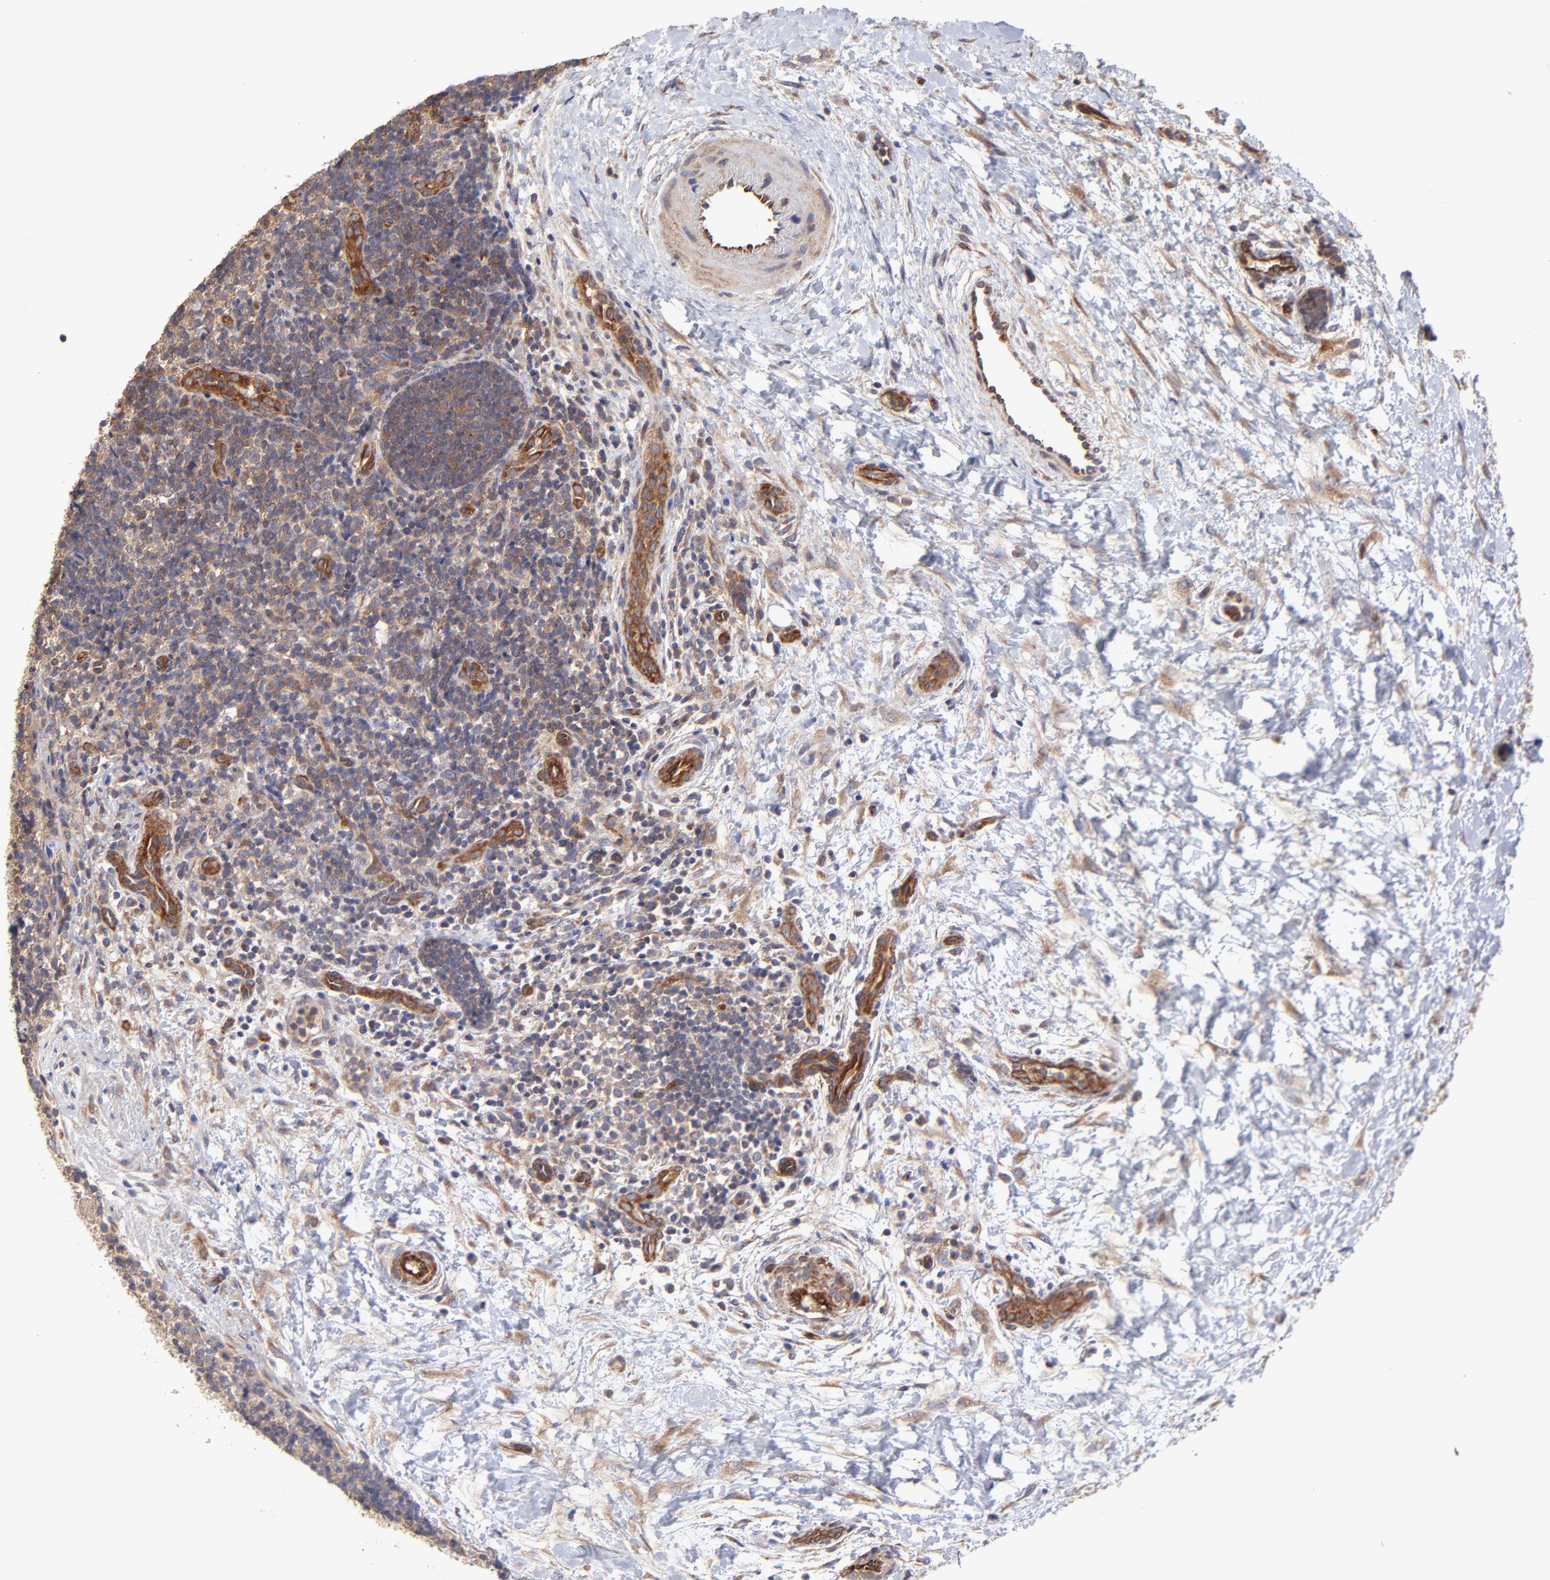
{"staining": {"intensity": "moderate", "quantity": "25%-75%", "location": "cytoplasmic/membranous"}, "tissue": "lymphoma", "cell_type": "Tumor cells", "image_type": "cancer", "snomed": [{"axis": "morphology", "description": "Malignant lymphoma, non-Hodgkin's type, Low grade"}, {"axis": "topography", "description": "Lymph node"}], "caption": "This is an image of IHC staining of lymphoma, which shows moderate positivity in the cytoplasmic/membranous of tumor cells.", "gene": "ASB7", "patient": {"sex": "female", "age": 76}}